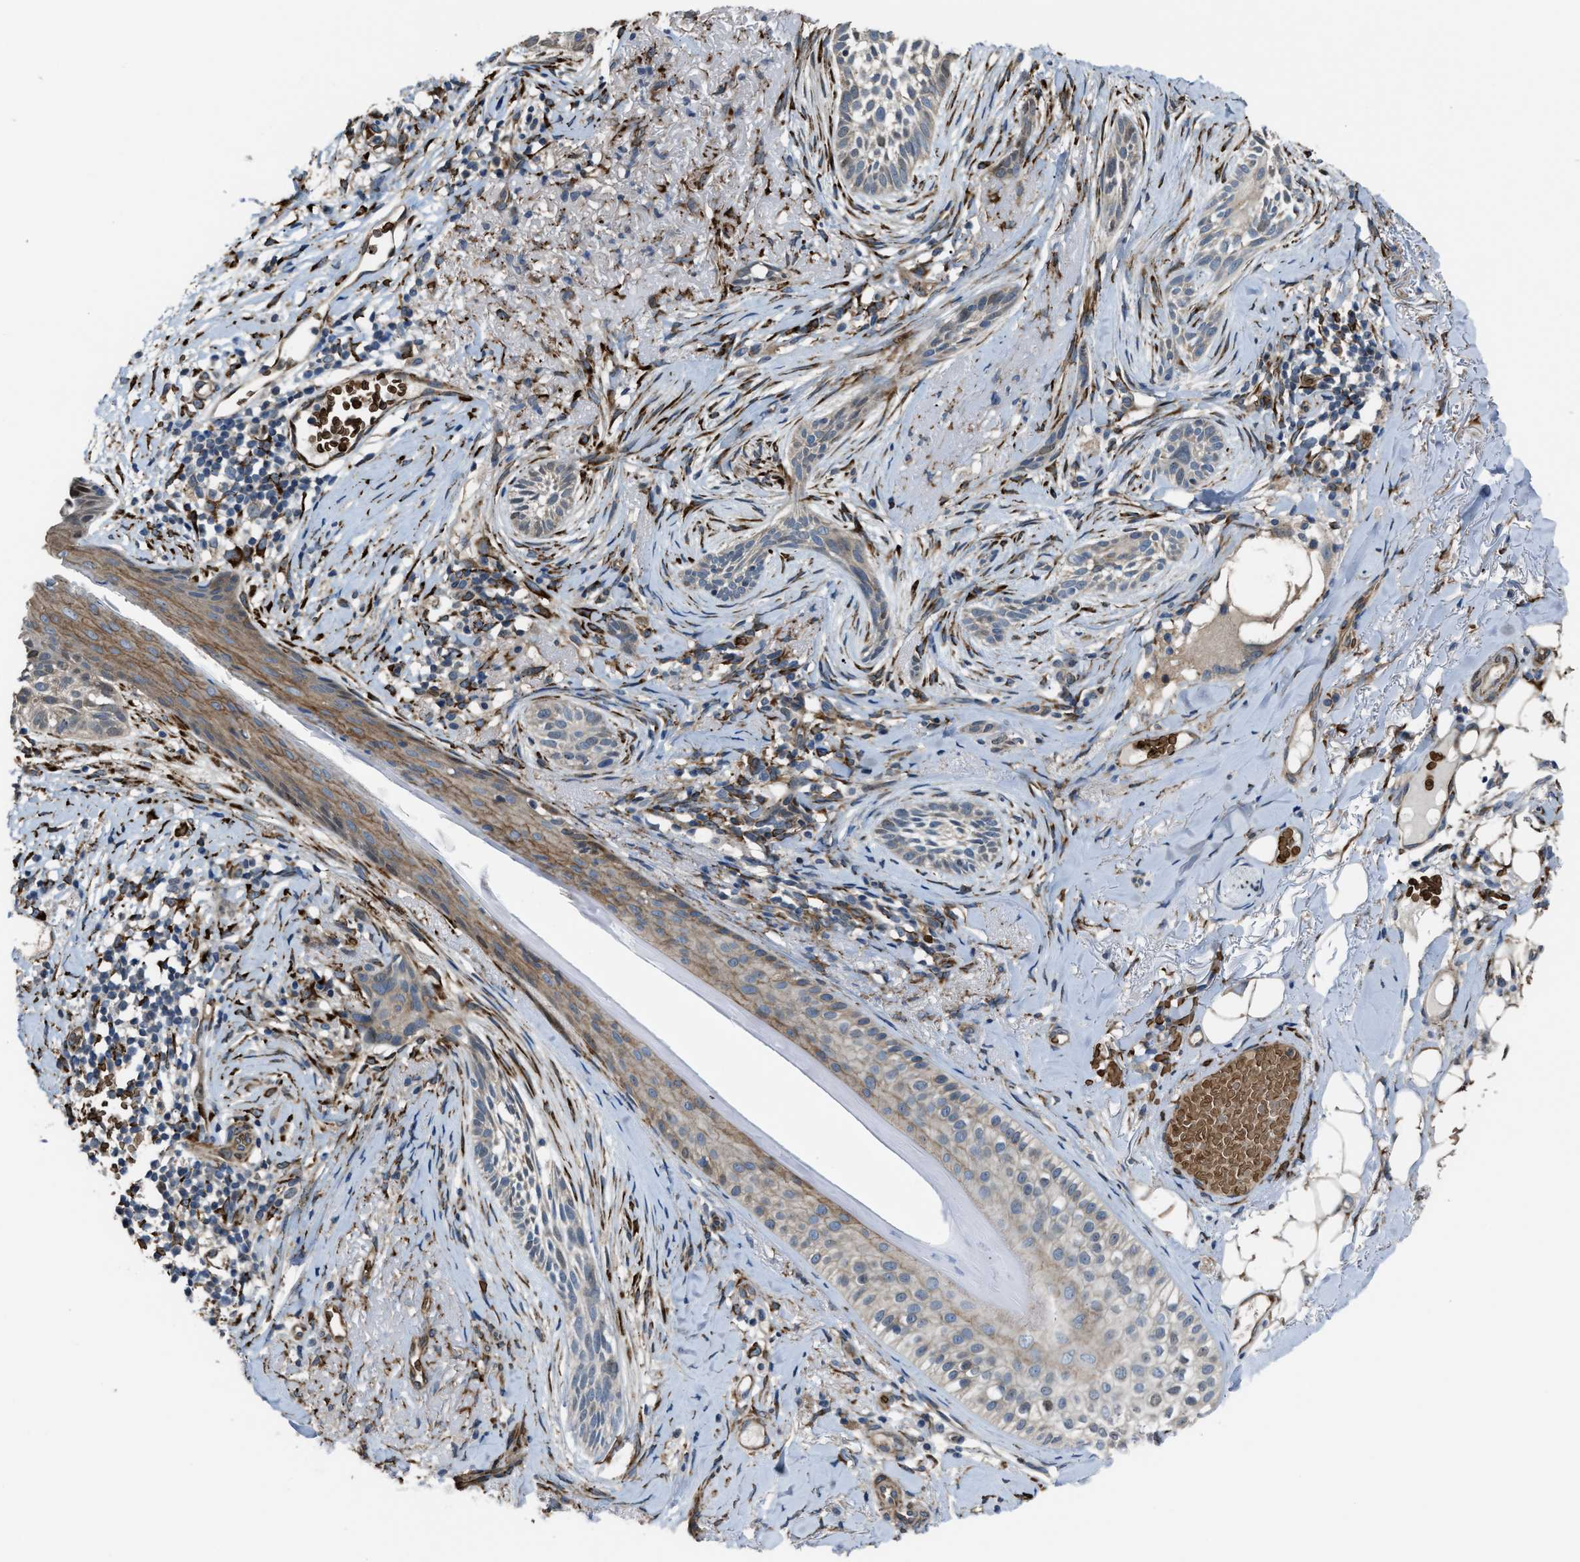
{"staining": {"intensity": "weak", "quantity": ">75%", "location": "cytoplasmic/membranous"}, "tissue": "skin cancer", "cell_type": "Tumor cells", "image_type": "cancer", "snomed": [{"axis": "morphology", "description": "Basal cell carcinoma"}, {"axis": "topography", "description": "Skin"}], "caption": "Protein staining of basal cell carcinoma (skin) tissue shows weak cytoplasmic/membranous positivity in about >75% of tumor cells. The staining is performed using DAB brown chromogen to label protein expression. The nuclei are counter-stained blue using hematoxylin.", "gene": "SELENOM", "patient": {"sex": "female", "age": 88}}